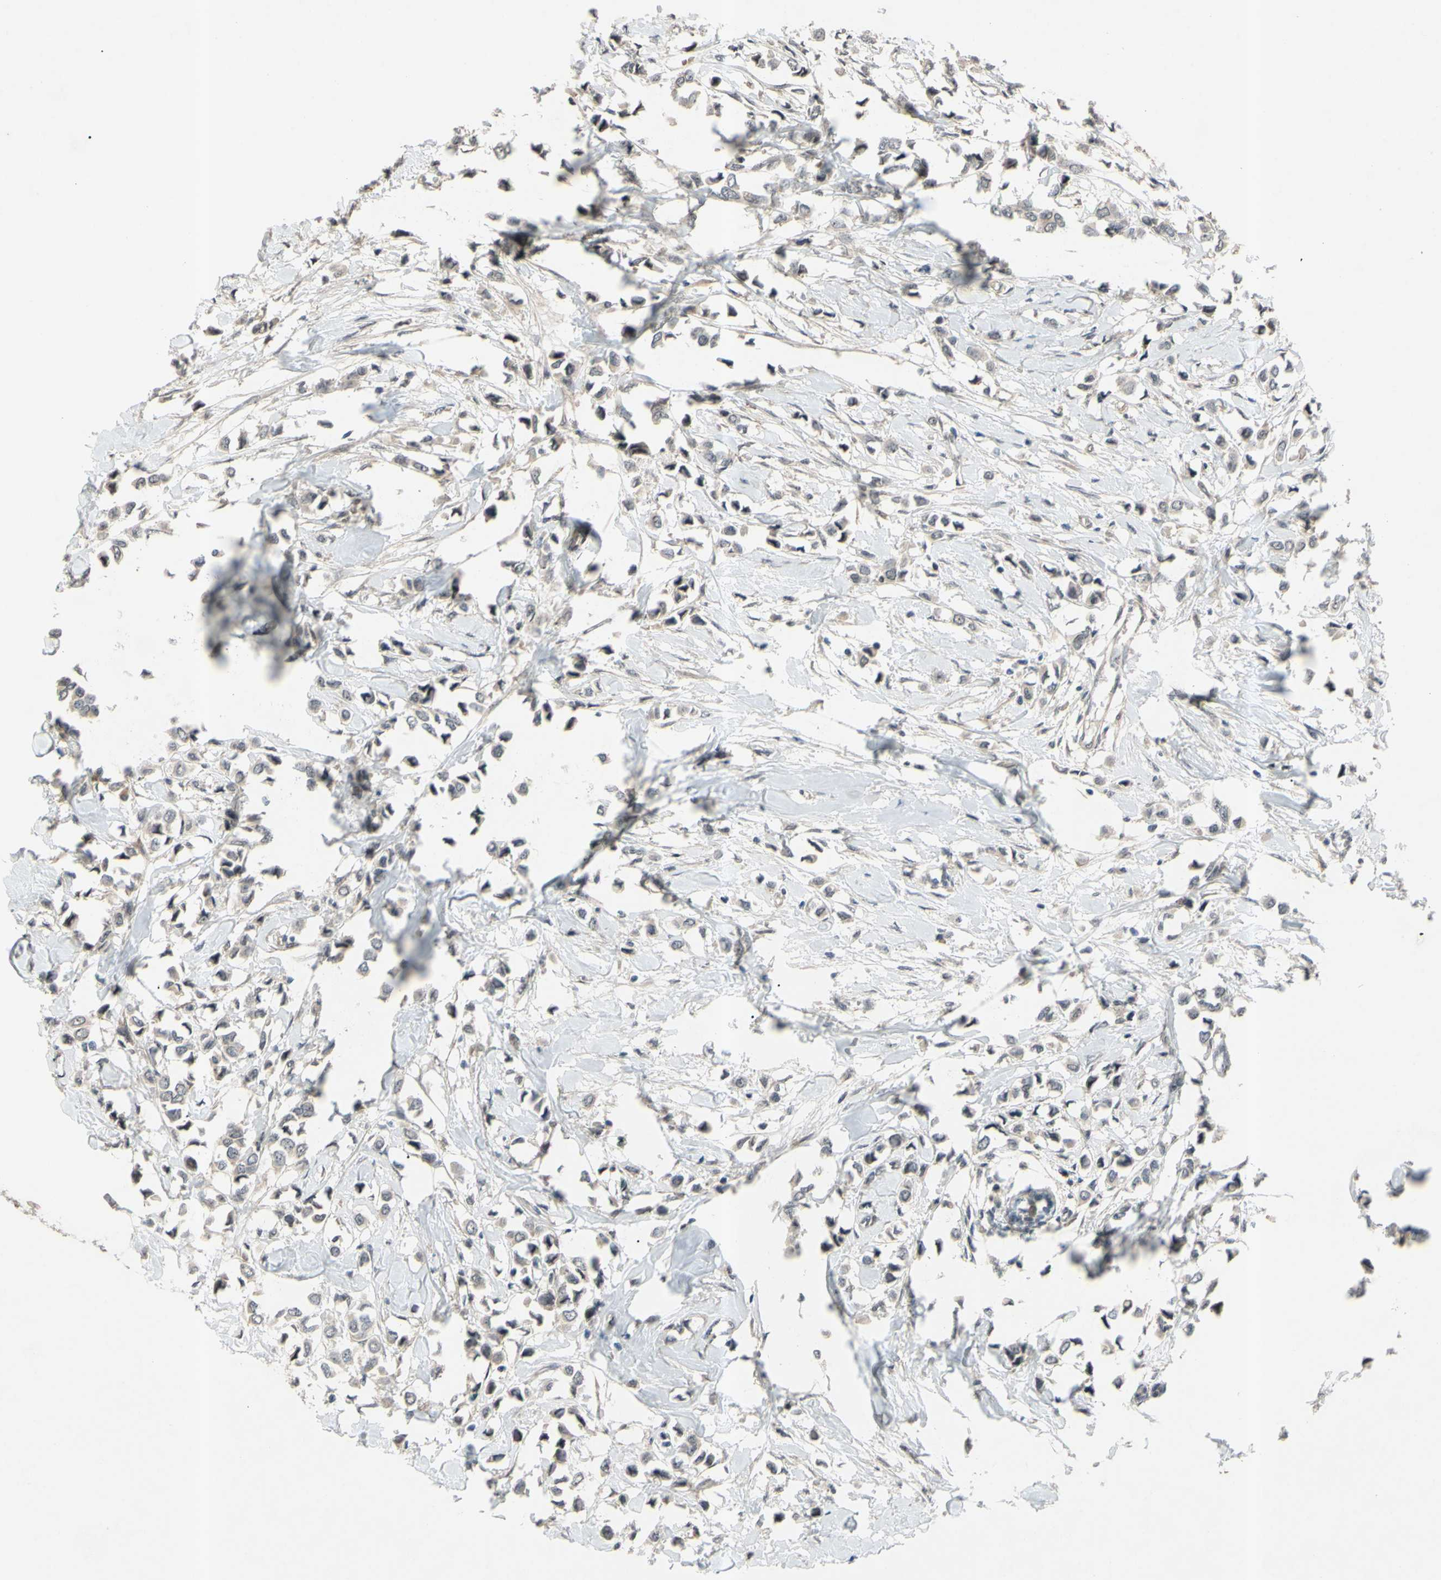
{"staining": {"intensity": "negative", "quantity": "none", "location": "none"}, "tissue": "breast cancer", "cell_type": "Tumor cells", "image_type": "cancer", "snomed": [{"axis": "morphology", "description": "Lobular carcinoma"}, {"axis": "topography", "description": "Breast"}], "caption": "The immunohistochemistry photomicrograph has no significant expression in tumor cells of breast cancer tissue.", "gene": "ALK", "patient": {"sex": "female", "age": 51}}